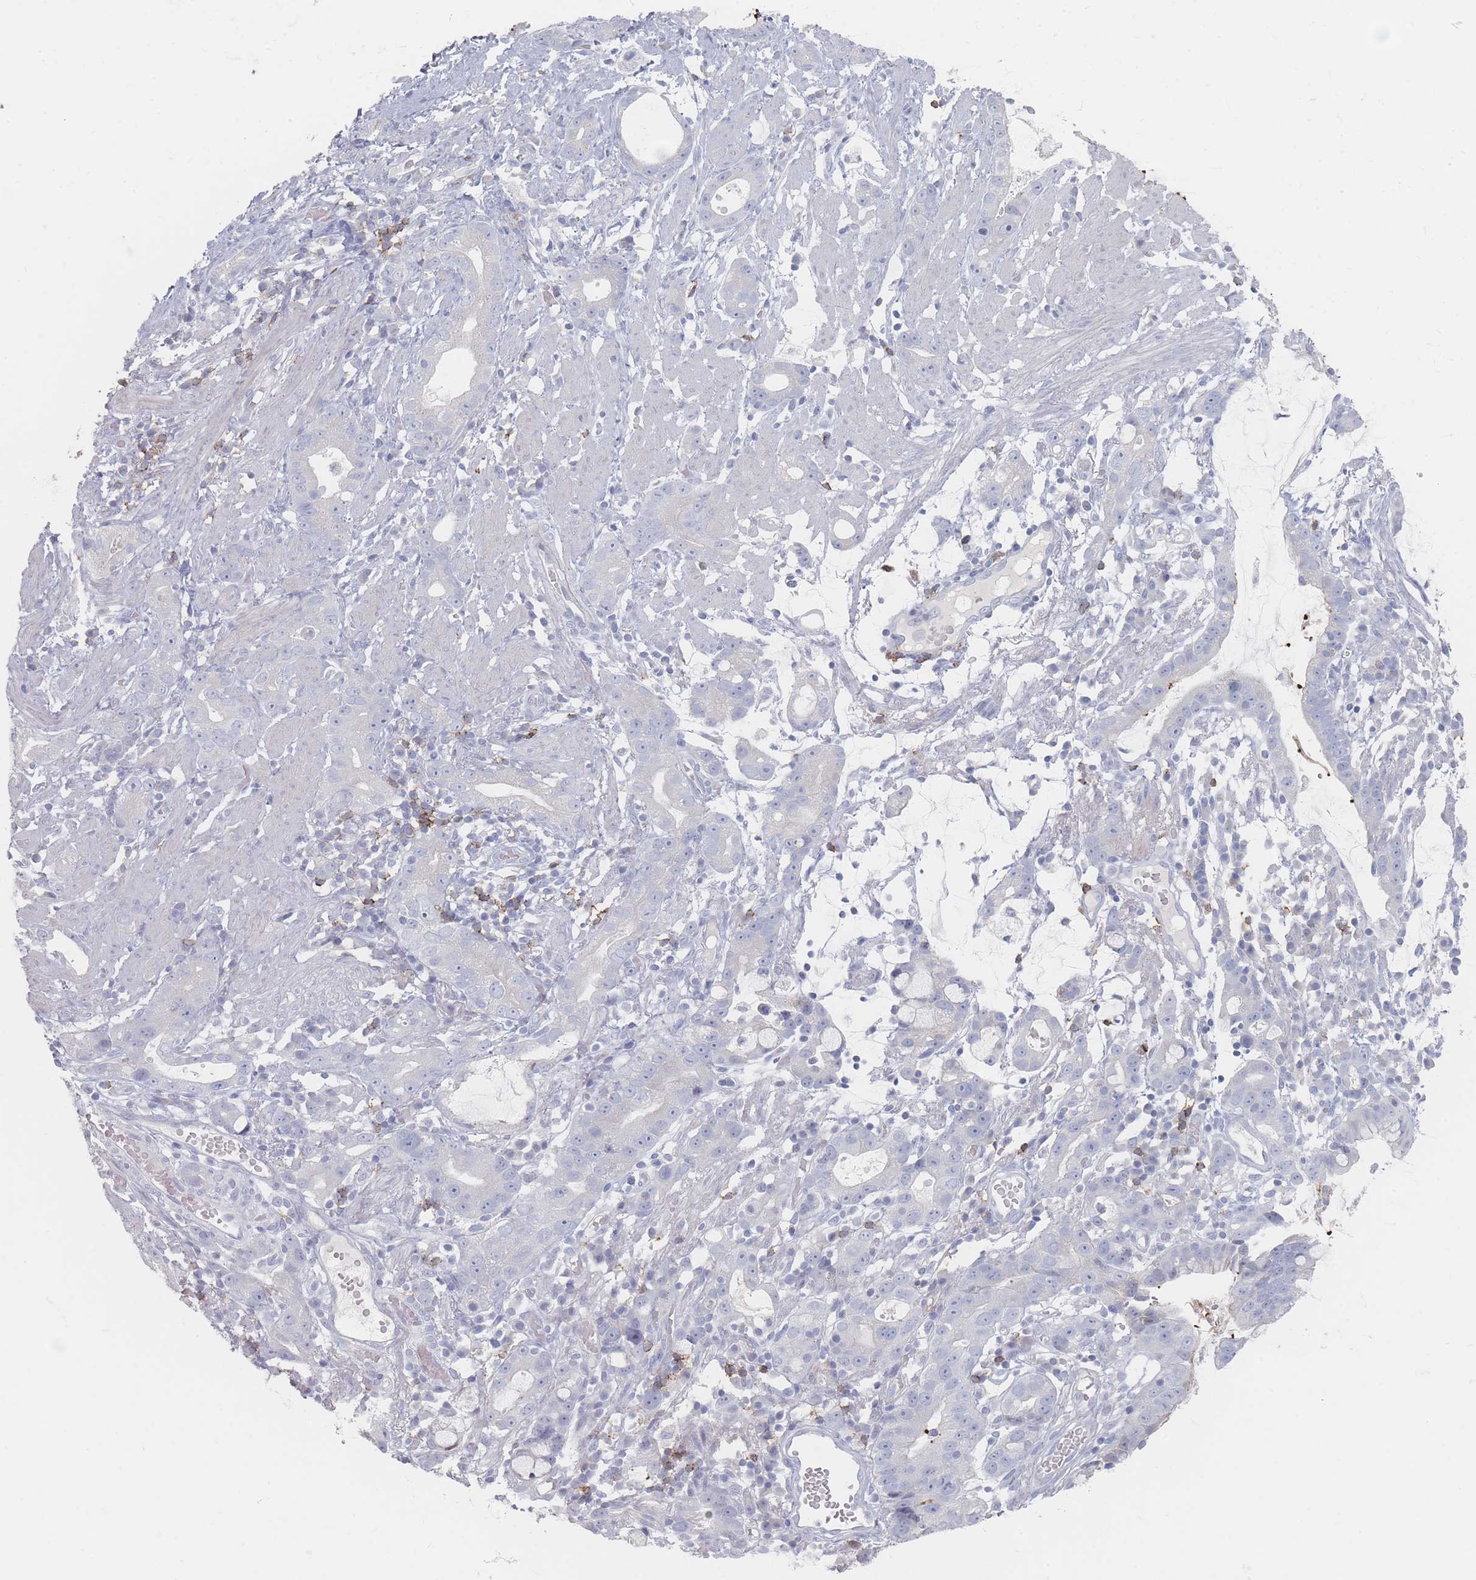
{"staining": {"intensity": "negative", "quantity": "none", "location": "none"}, "tissue": "stomach cancer", "cell_type": "Tumor cells", "image_type": "cancer", "snomed": [{"axis": "morphology", "description": "Adenocarcinoma, NOS"}, {"axis": "topography", "description": "Stomach"}], "caption": "Histopathology image shows no significant protein expression in tumor cells of adenocarcinoma (stomach). (Brightfield microscopy of DAB immunohistochemistry at high magnification).", "gene": "CD37", "patient": {"sex": "male", "age": 55}}